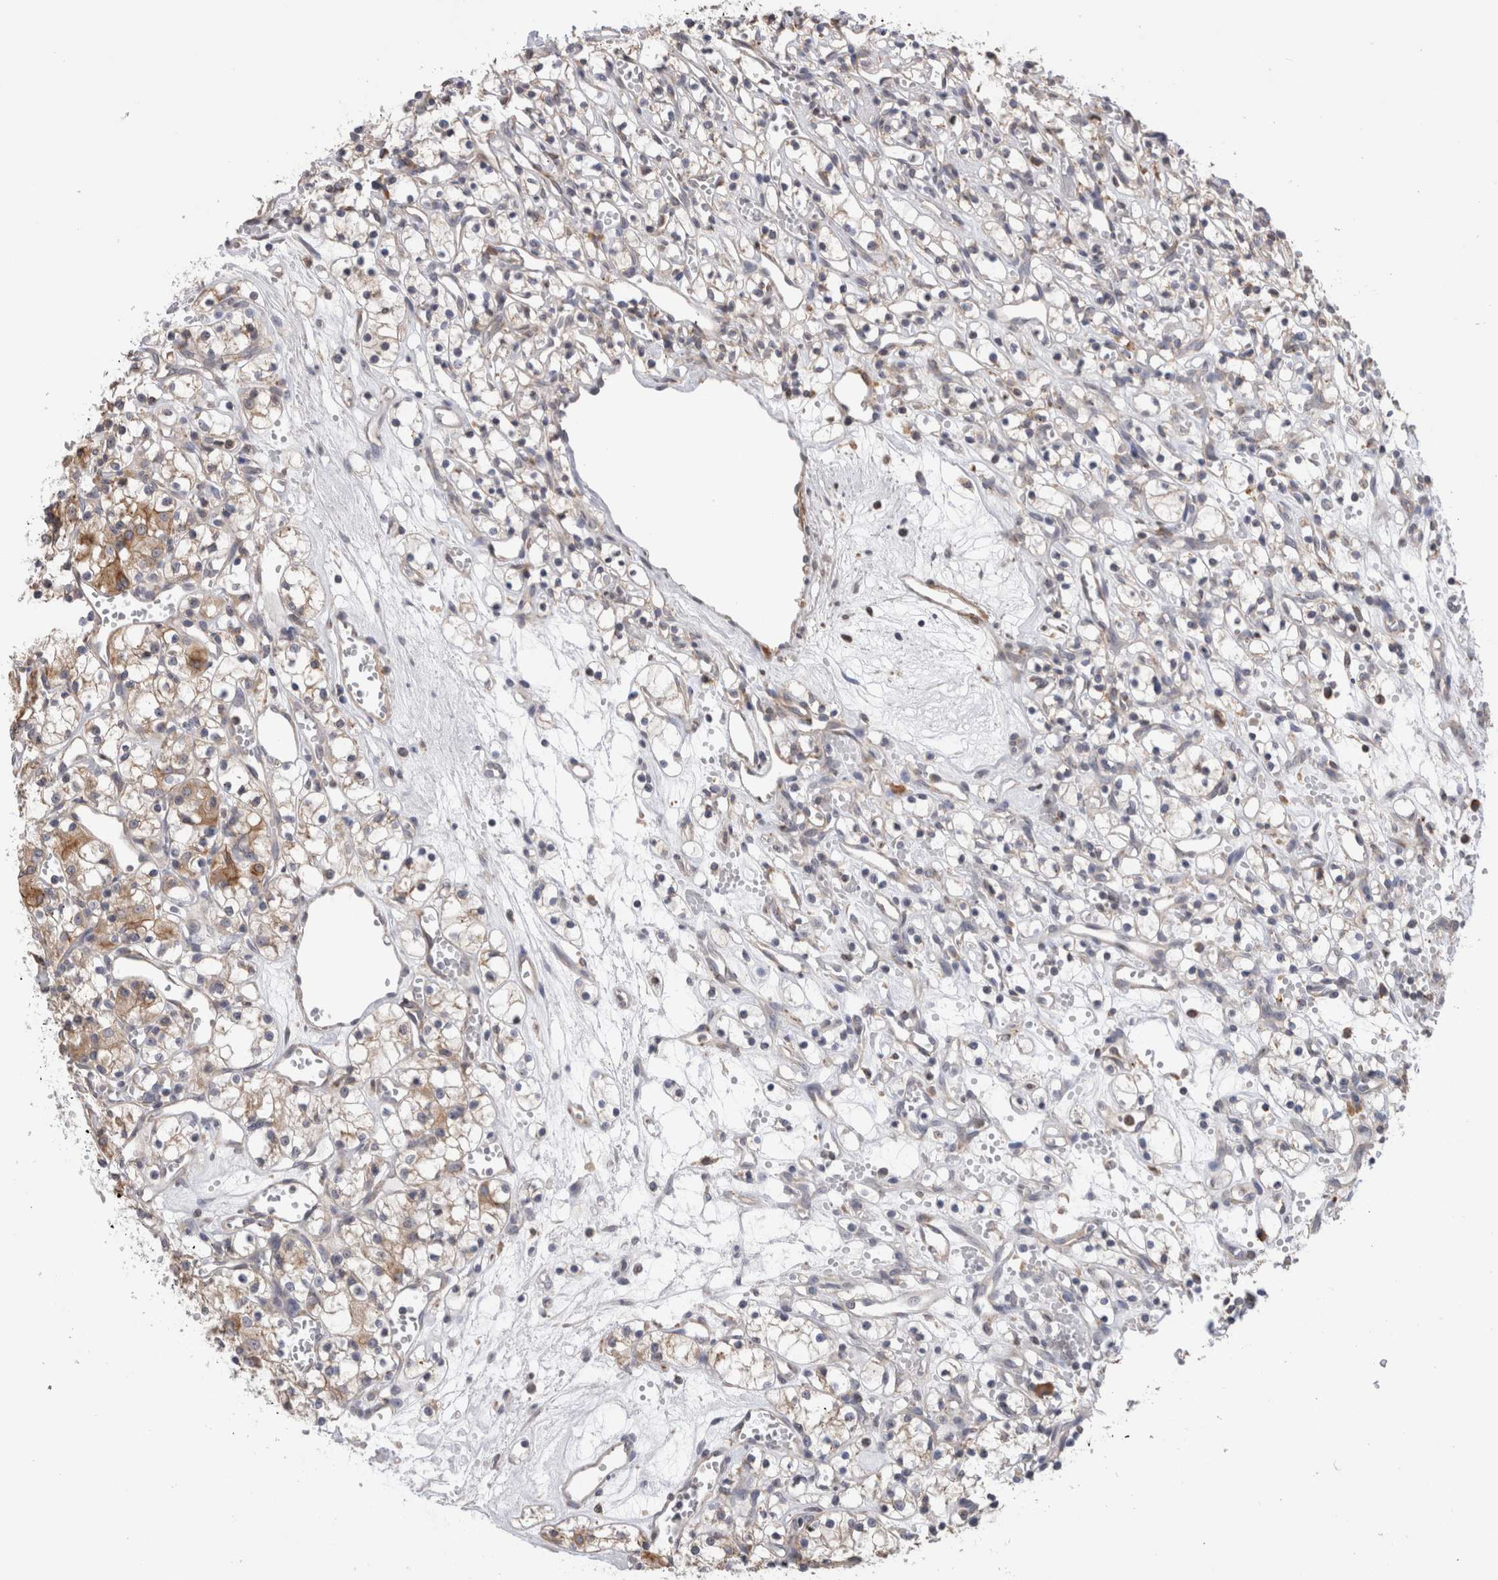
{"staining": {"intensity": "moderate", "quantity": "<25%", "location": "cytoplasmic/membranous"}, "tissue": "renal cancer", "cell_type": "Tumor cells", "image_type": "cancer", "snomed": [{"axis": "morphology", "description": "Adenocarcinoma, NOS"}, {"axis": "topography", "description": "Kidney"}], "caption": "The image demonstrates staining of renal adenocarcinoma, revealing moderate cytoplasmic/membranous protein expression (brown color) within tumor cells. The protein is shown in brown color, while the nuclei are stained blue.", "gene": "SMAP2", "patient": {"sex": "female", "age": 59}}